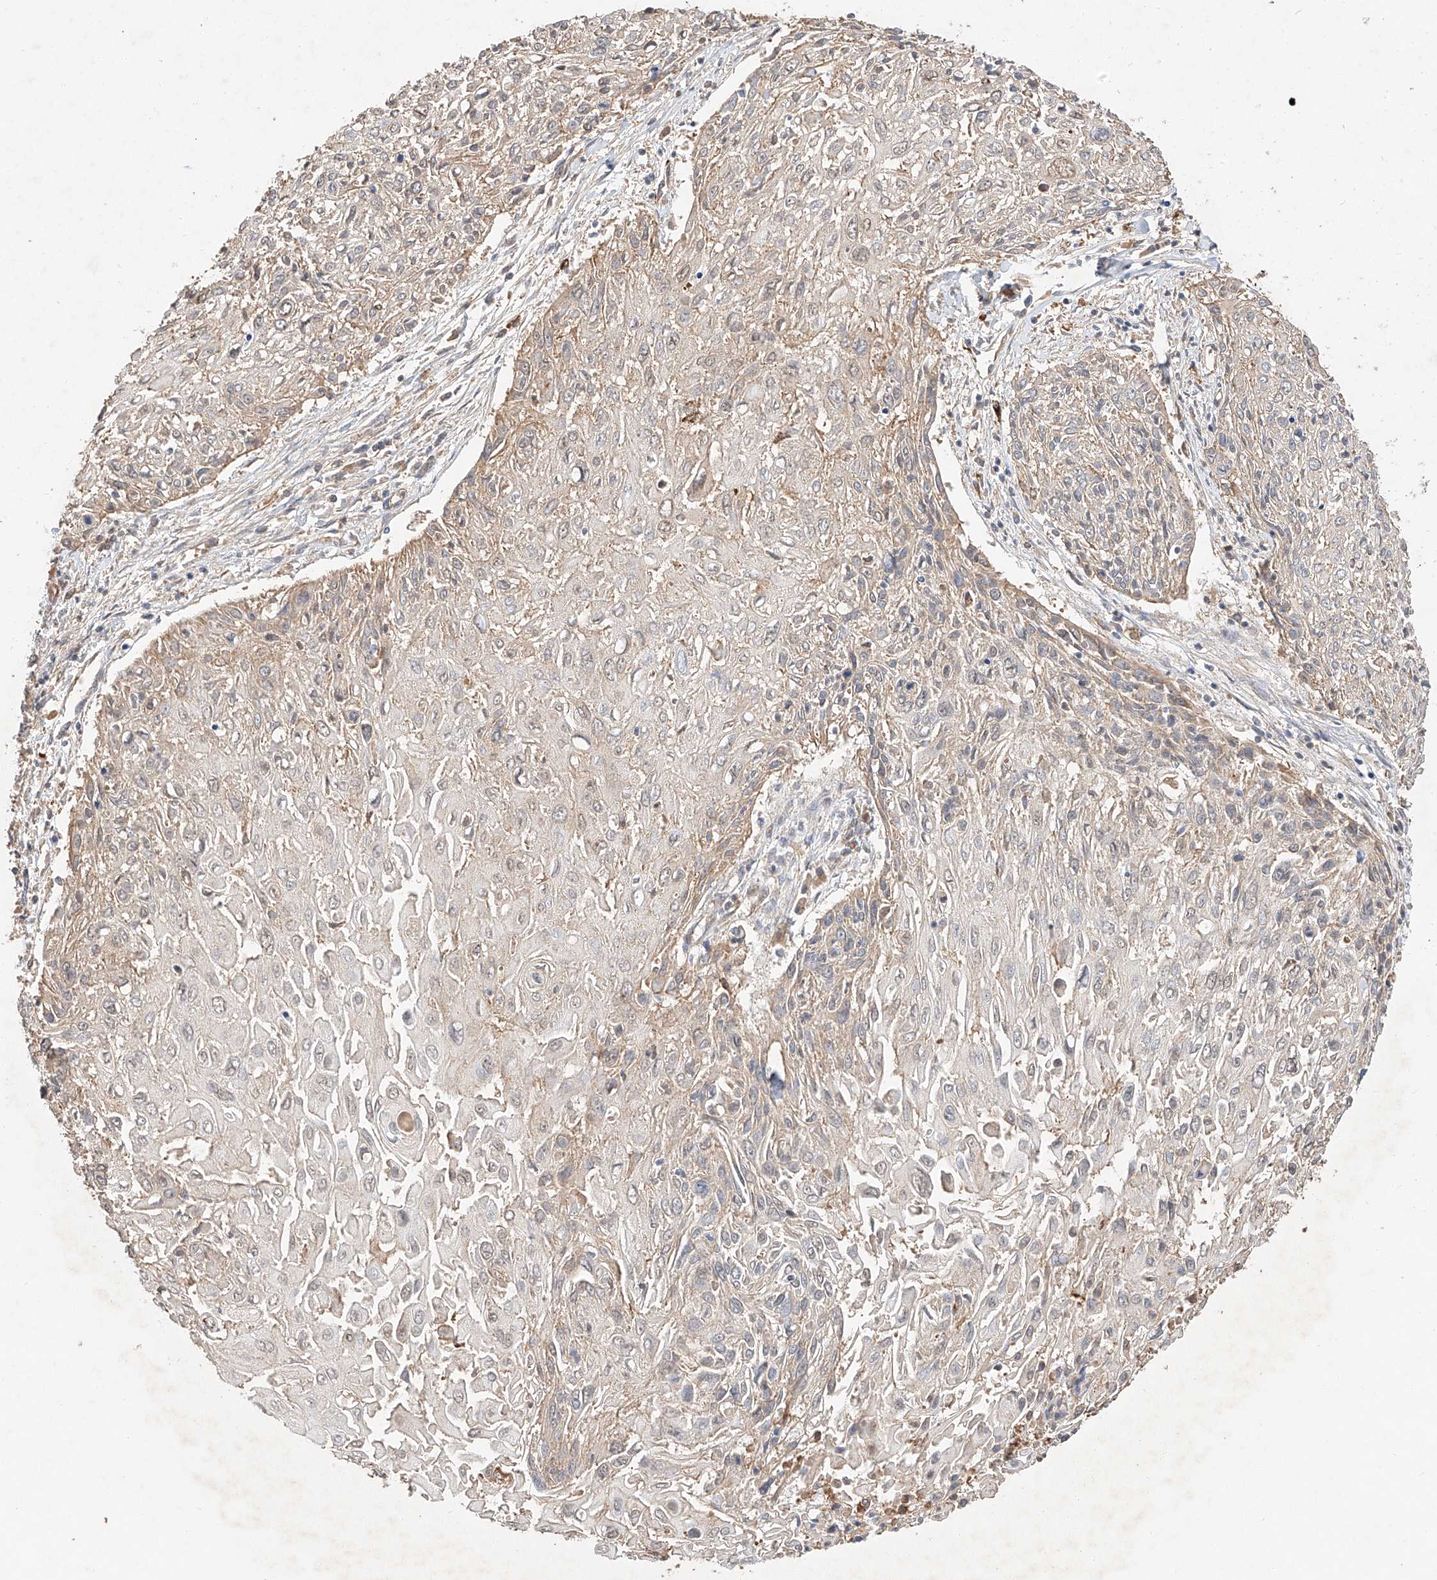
{"staining": {"intensity": "weak", "quantity": "<25%", "location": "cytoplasmic/membranous"}, "tissue": "cervical cancer", "cell_type": "Tumor cells", "image_type": "cancer", "snomed": [{"axis": "morphology", "description": "Squamous cell carcinoma, NOS"}, {"axis": "topography", "description": "Cervix"}], "caption": "Immunohistochemistry image of neoplastic tissue: human cervical cancer (squamous cell carcinoma) stained with DAB (3,3'-diaminobenzidine) reveals no significant protein staining in tumor cells. (DAB (3,3'-diaminobenzidine) IHC, high magnification).", "gene": "SUSD6", "patient": {"sex": "female", "age": 51}}